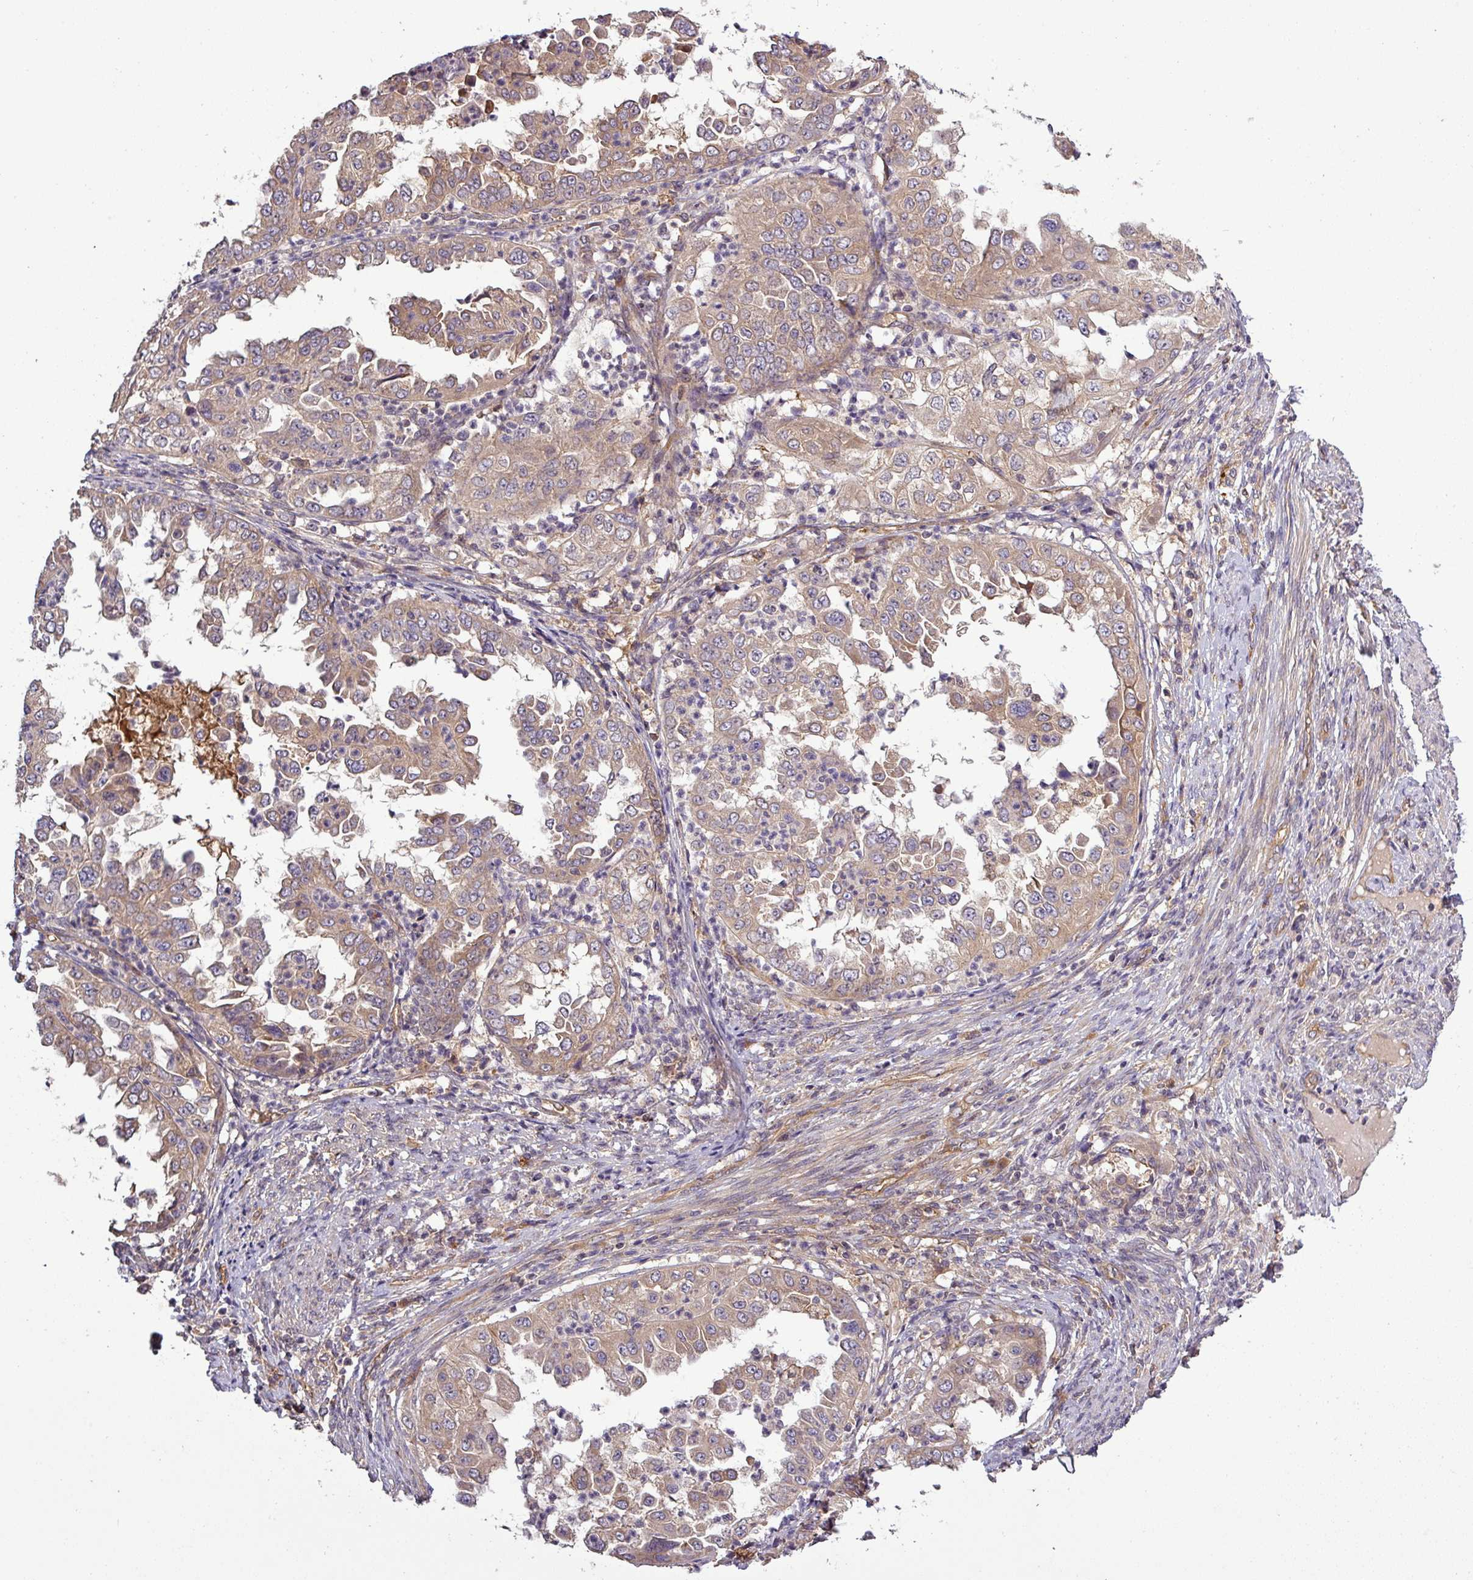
{"staining": {"intensity": "weak", "quantity": ">75%", "location": "cytoplasmic/membranous"}, "tissue": "endometrial cancer", "cell_type": "Tumor cells", "image_type": "cancer", "snomed": [{"axis": "morphology", "description": "Adenocarcinoma, NOS"}, {"axis": "topography", "description": "Endometrium"}], "caption": "Tumor cells show low levels of weak cytoplasmic/membranous expression in about >75% of cells in human endometrial cancer (adenocarcinoma).", "gene": "SIRPB2", "patient": {"sex": "female", "age": 85}}